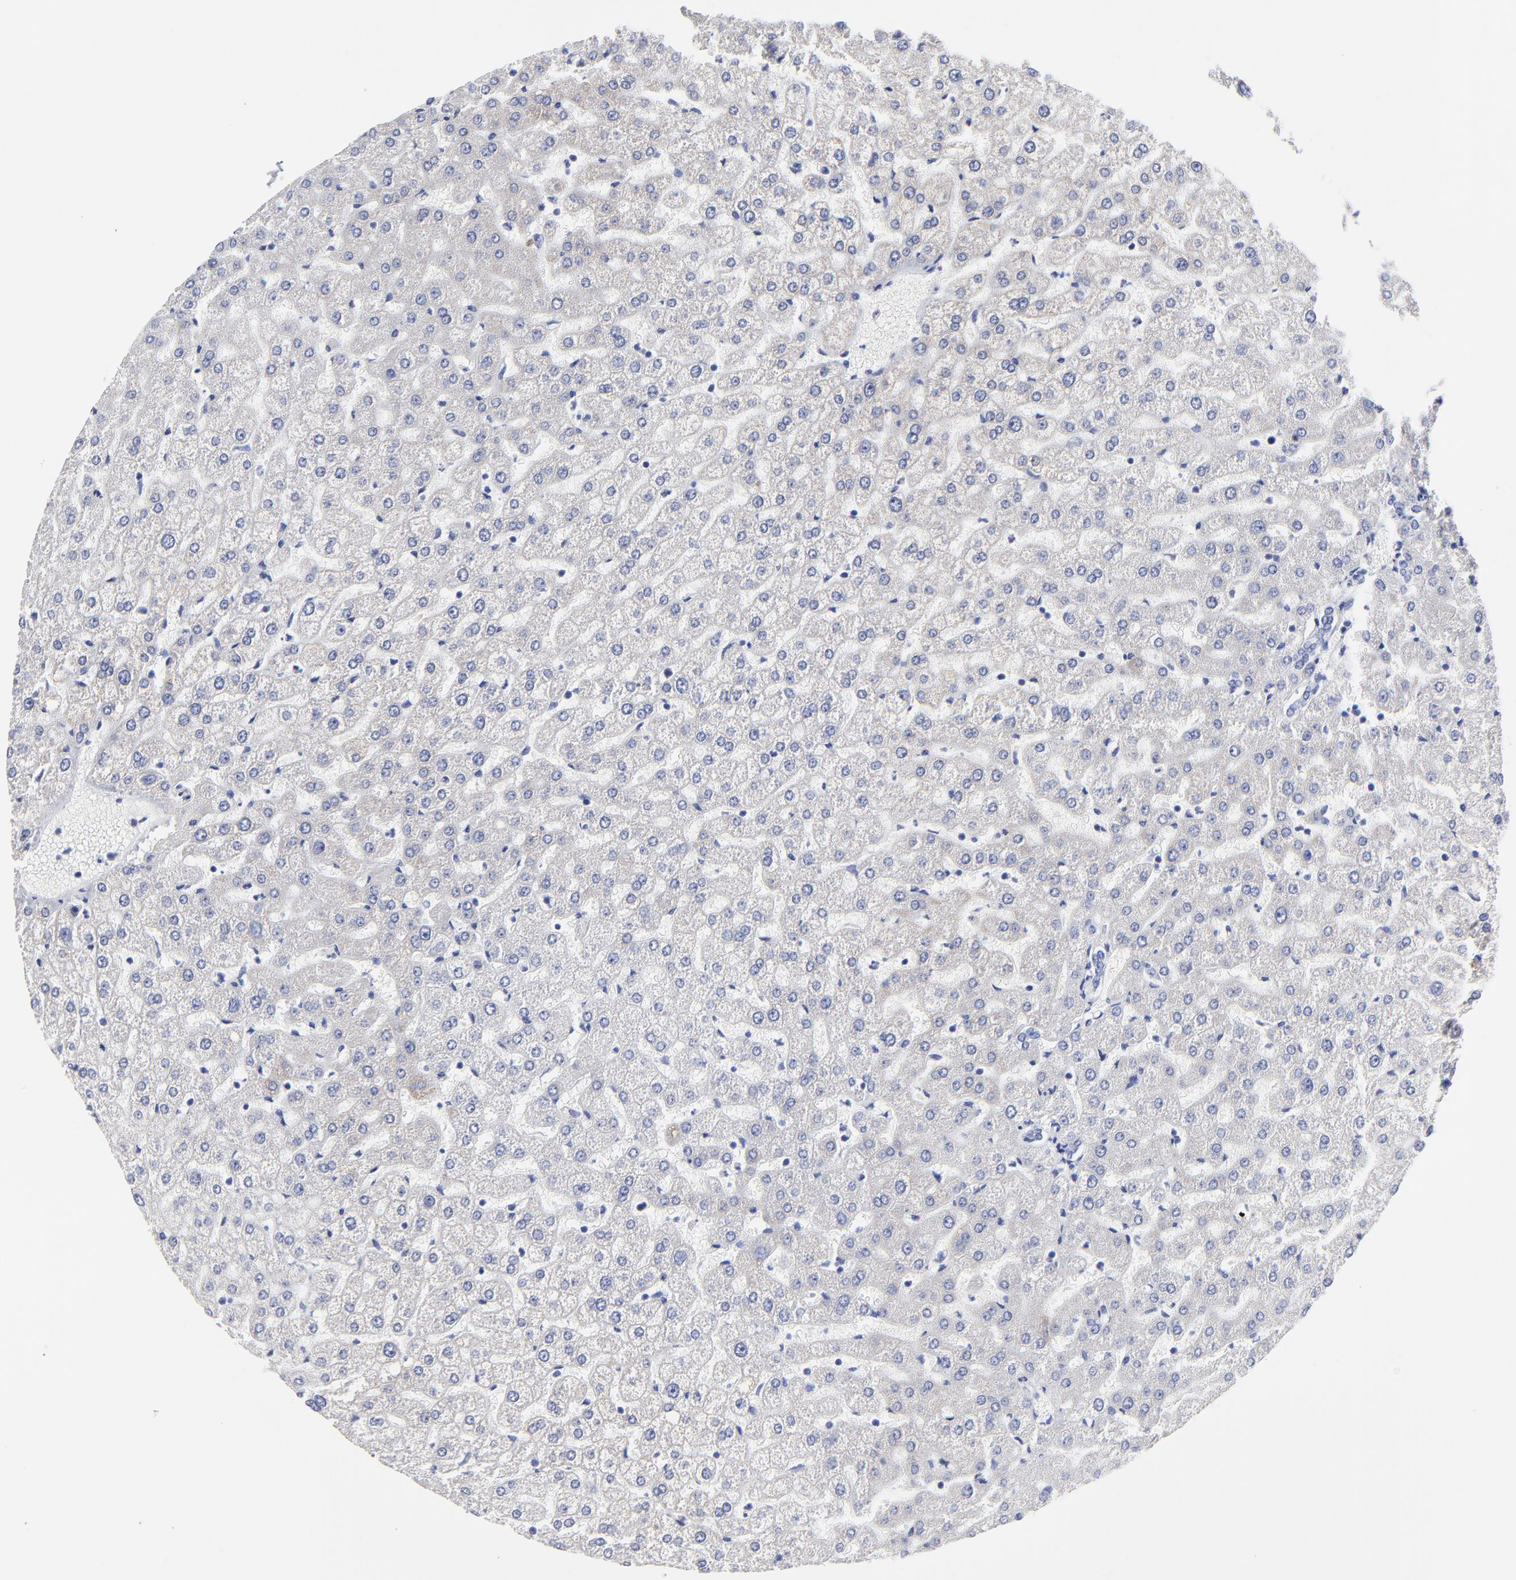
{"staining": {"intensity": "negative", "quantity": "none", "location": "none"}, "tissue": "liver", "cell_type": "Cholangiocytes", "image_type": "normal", "snomed": [{"axis": "morphology", "description": "Normal tissue, NOS"}, {"axis": "morphology", "description": "Fibrosis, NOS"}, {"axis": "topography", "description": "Liver"}], "caption": "Image shows no protein staining in cholangiocytes of normal liver.", "gene": "DUSP9", "patient": {"sex": "female", "age": 29}}